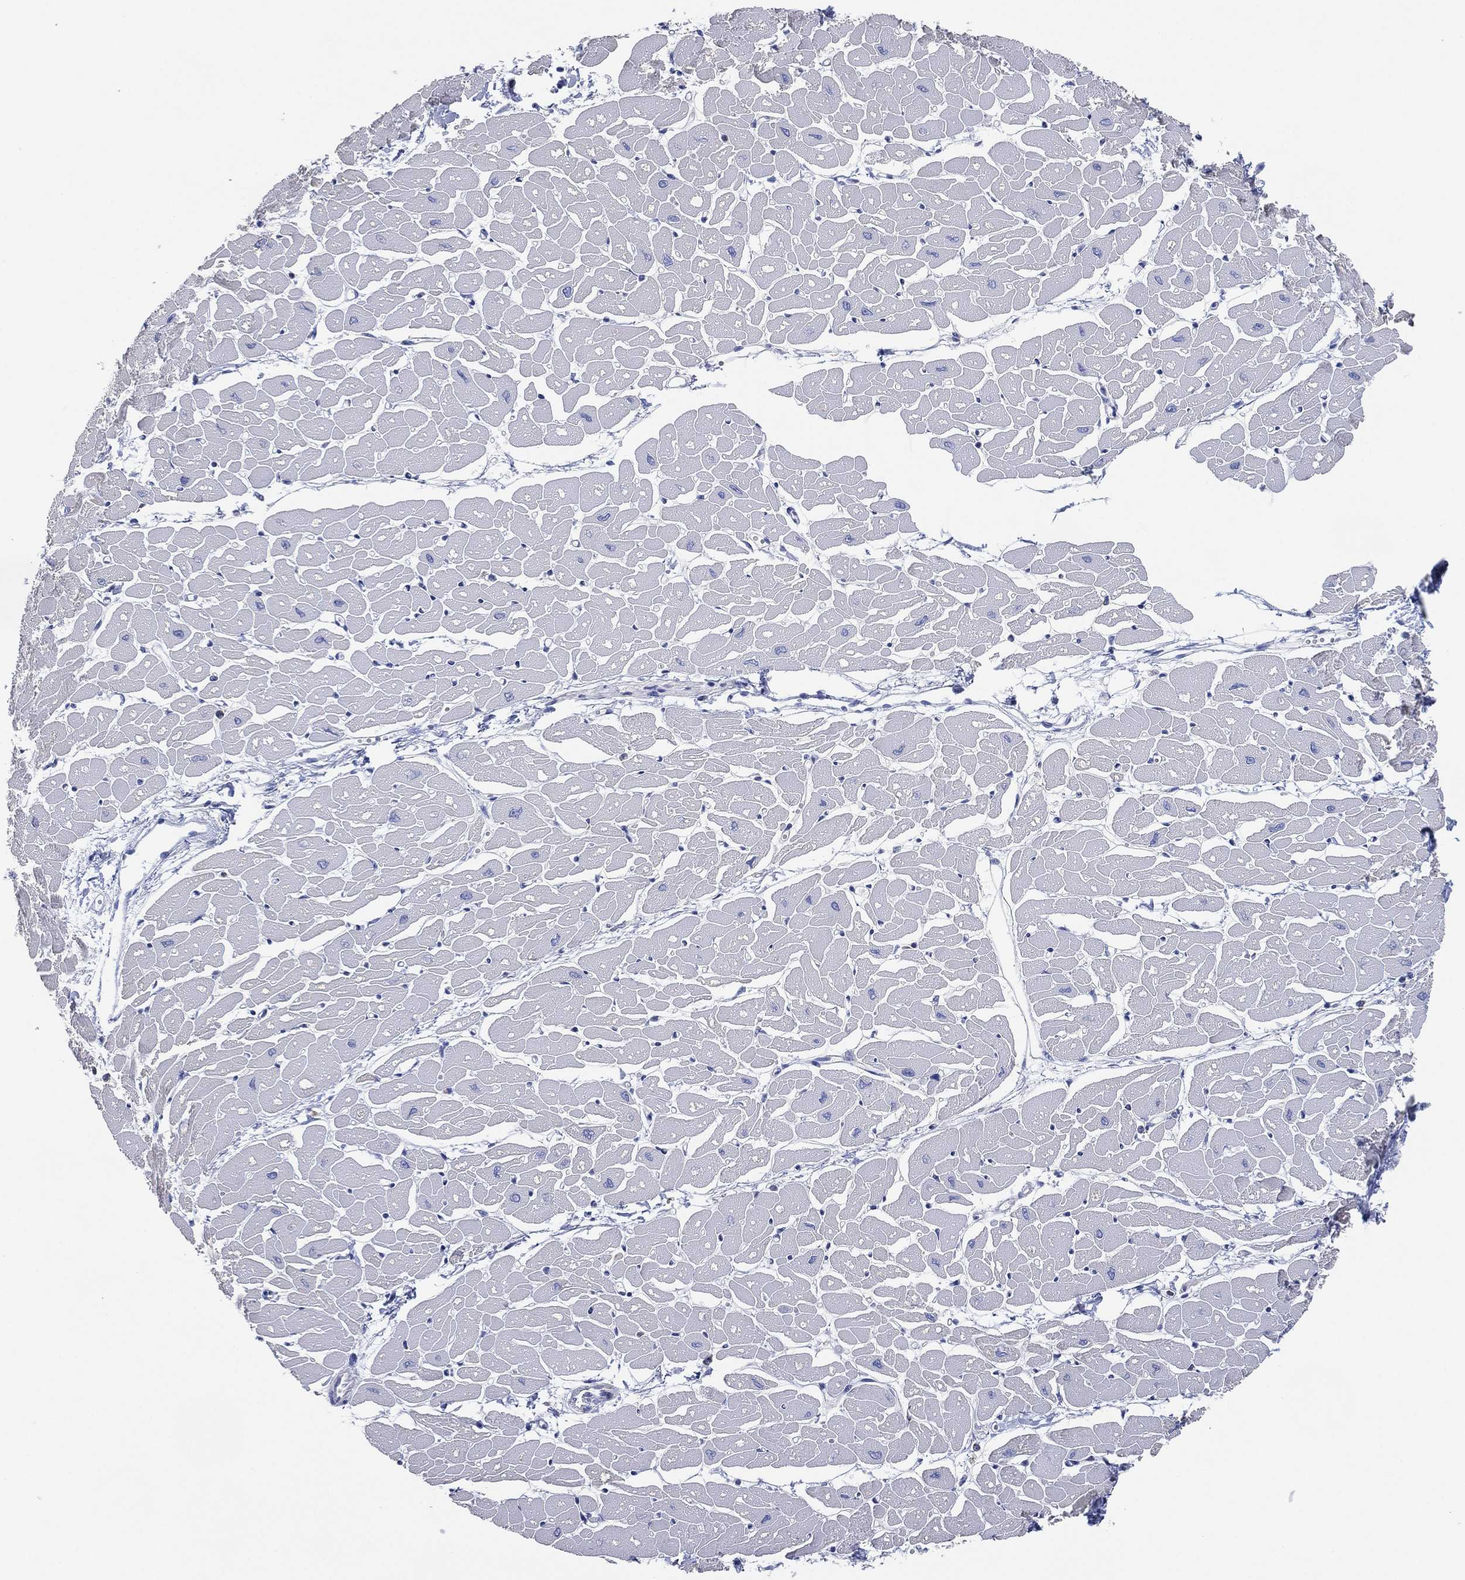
{"staining": {"intensity": "negative", "quantity": "none", "location": "none"}, "tissue": "heart muscle", "cell_type": "Cardiomyocytes", "image_type": "normal", "snomed": [{"axis": "morphology", "description": "Normal tissue, NOS"}, {"axis": "topography", "description": "Heart"}], "caption": "High magnification brightfield microscopy of benign heart muscle stained with DAB (brown) and counterstained with hematoxylin (blue): cardiomyocytes show no significant expression.", "gene": "CFTR", "patient": {"sex": "male", "age": 57}}